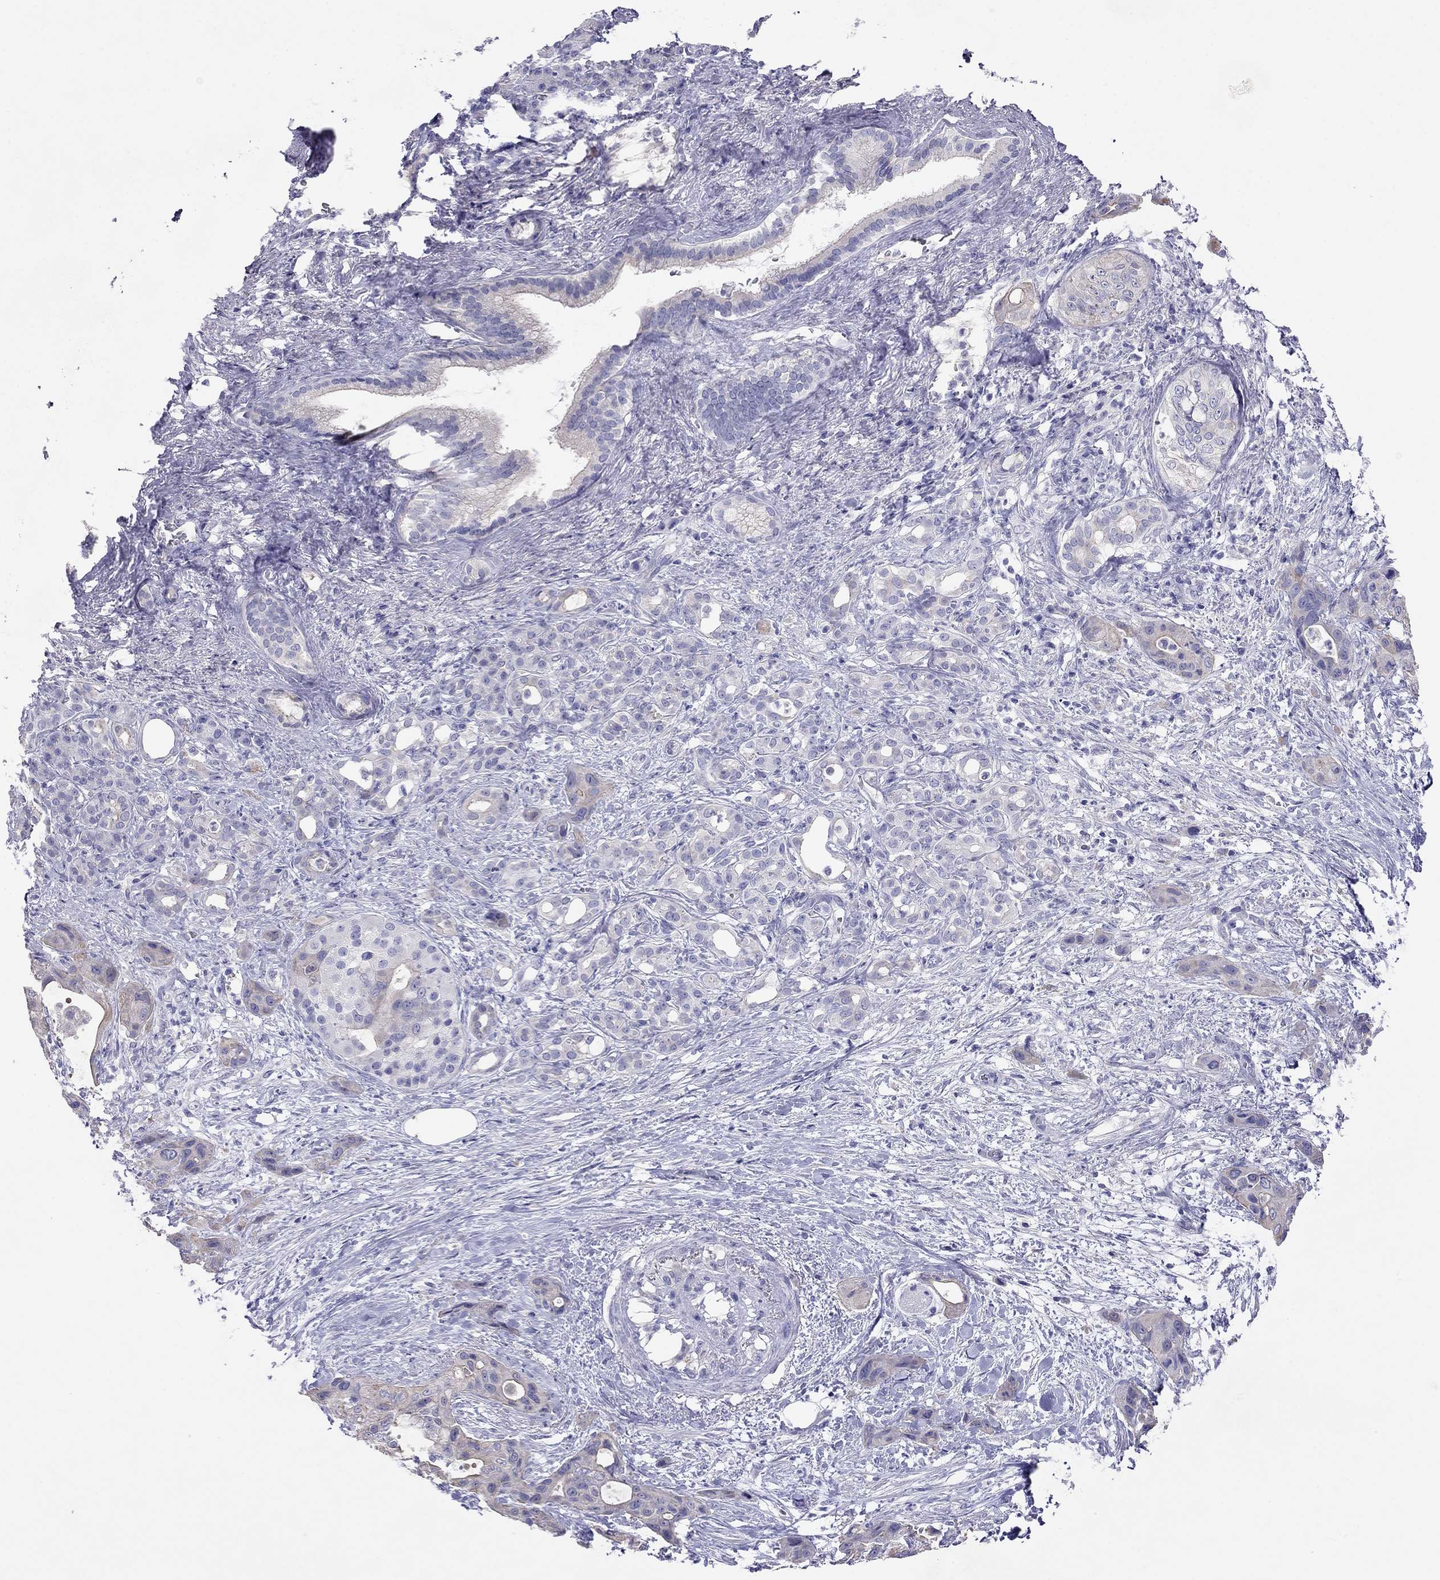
{"staining": {"intensity": "moderate", "quantity": "<25%", "location": "cytoplasmic/membranous"}, "tissue": "pancreatic cancer", "cell_type": "Tumor cells", "image_type": "cancer", "snomed": [{"axis": "morphology", "description": "Adenocarcinoma, NOS"}, {"axis": "topography", "description": "Pancreas"}], "caption": "Protein expression analysis of pancreatic cancer shows moderate cytoplasmic/membranous positivity in approximately <25% of tumor cells.", "gene": "CAPNS2", "patient": {"sex": "male", "age": 71}}